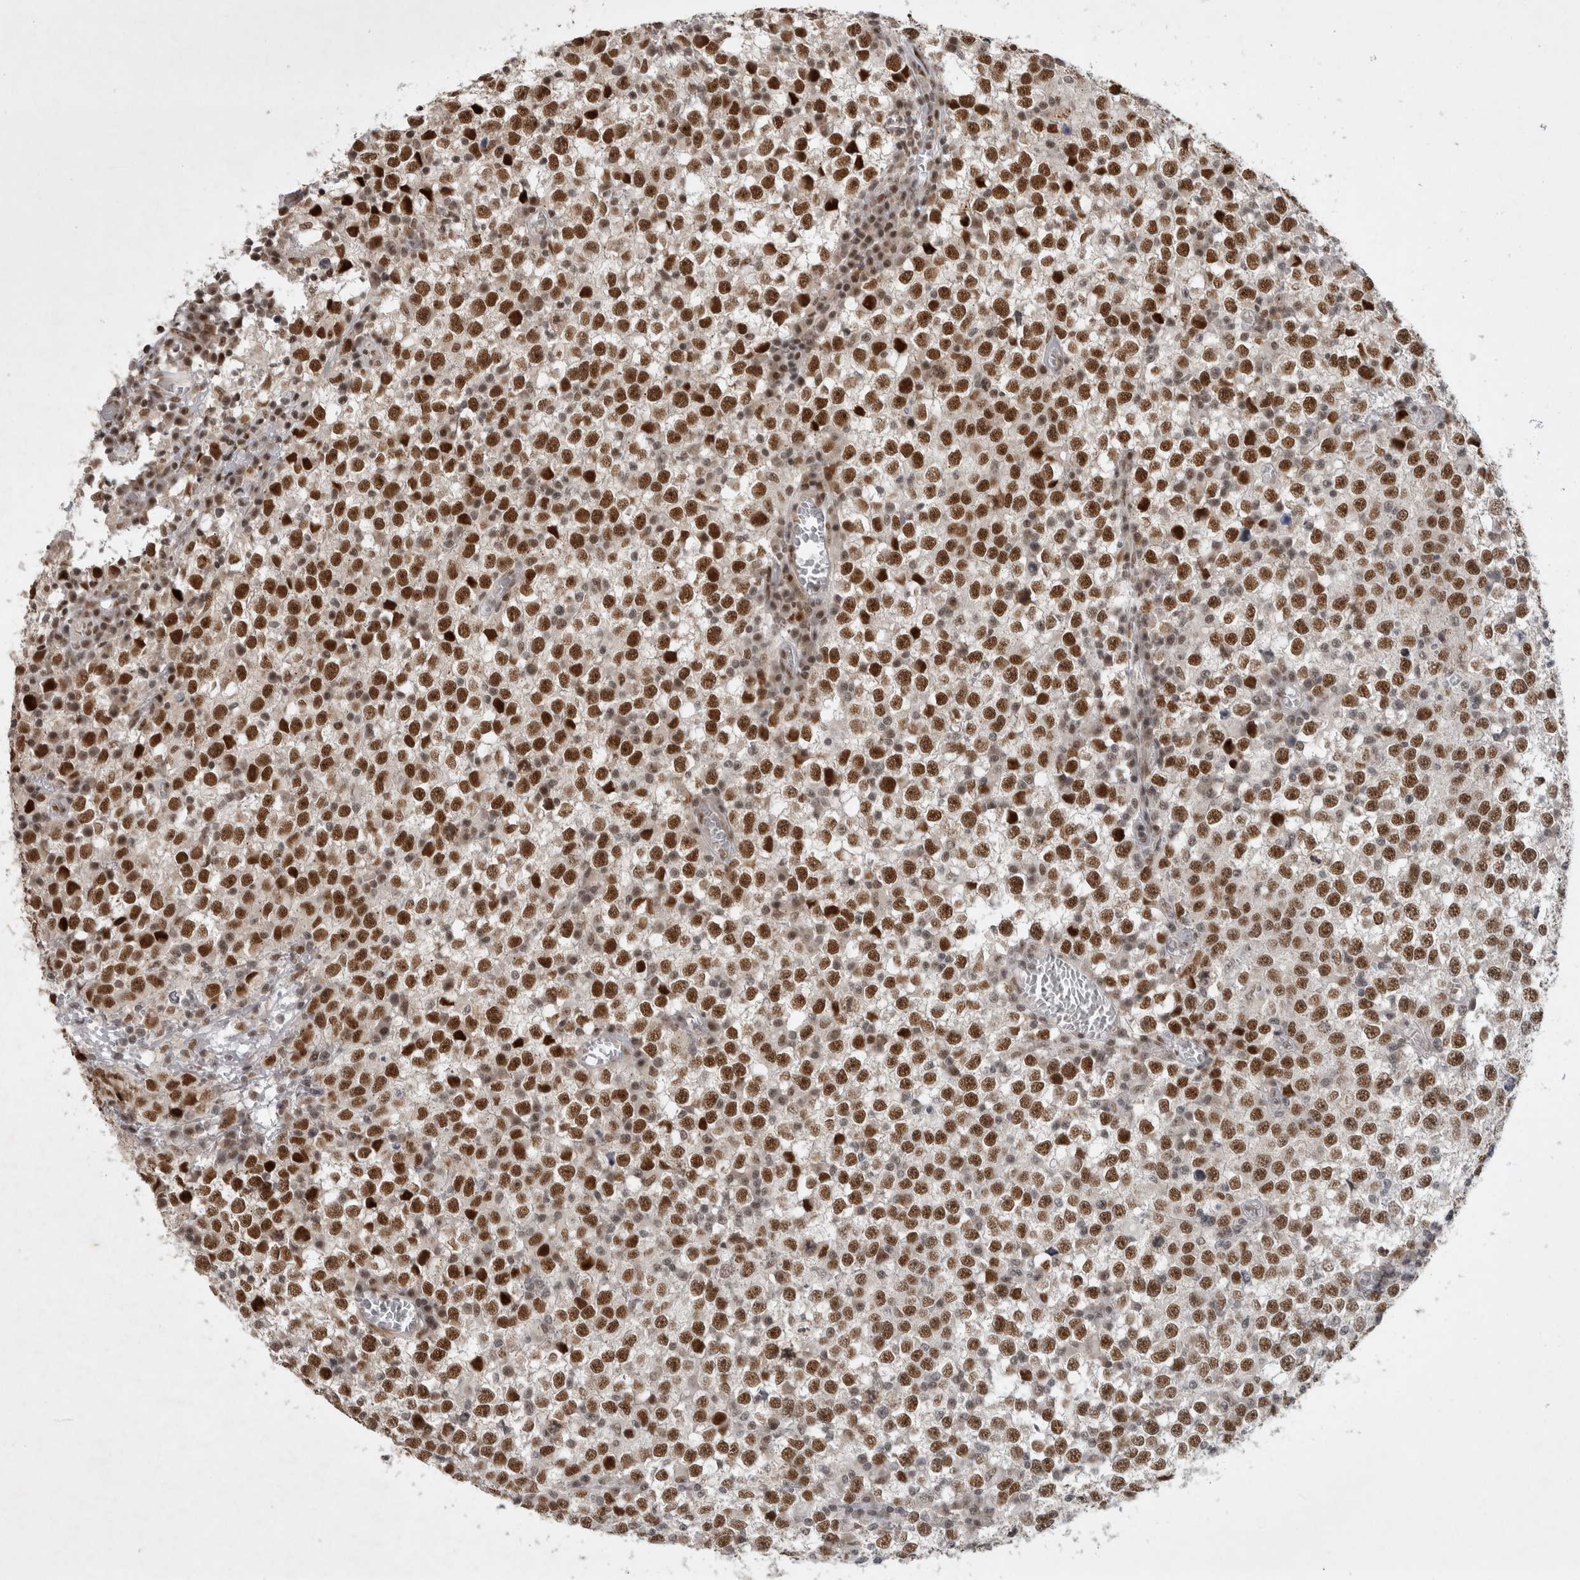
{"staining": {"intensity": "strong", "quantity": ">75%", "location": "nuclear"}, "tissue": "testis cancer", "cell_type": "Tumor cells", "image_type": "cancer", "snomed": [{"axis": "morphology", "description": "Seminoma, NOS"}, {"axis": "topography", "description": "Testis"}], "caption": "High-magnification brightfield microscopy of seminoma (testis) stained with DAB (brown) and counterstained with hematoxylin (blue). tumor cells exhibit strong nuclear positivity is identified in approximately>75% of cells.", "gene": "HESX1", "patient": {"sex": "male", "age": 65}}